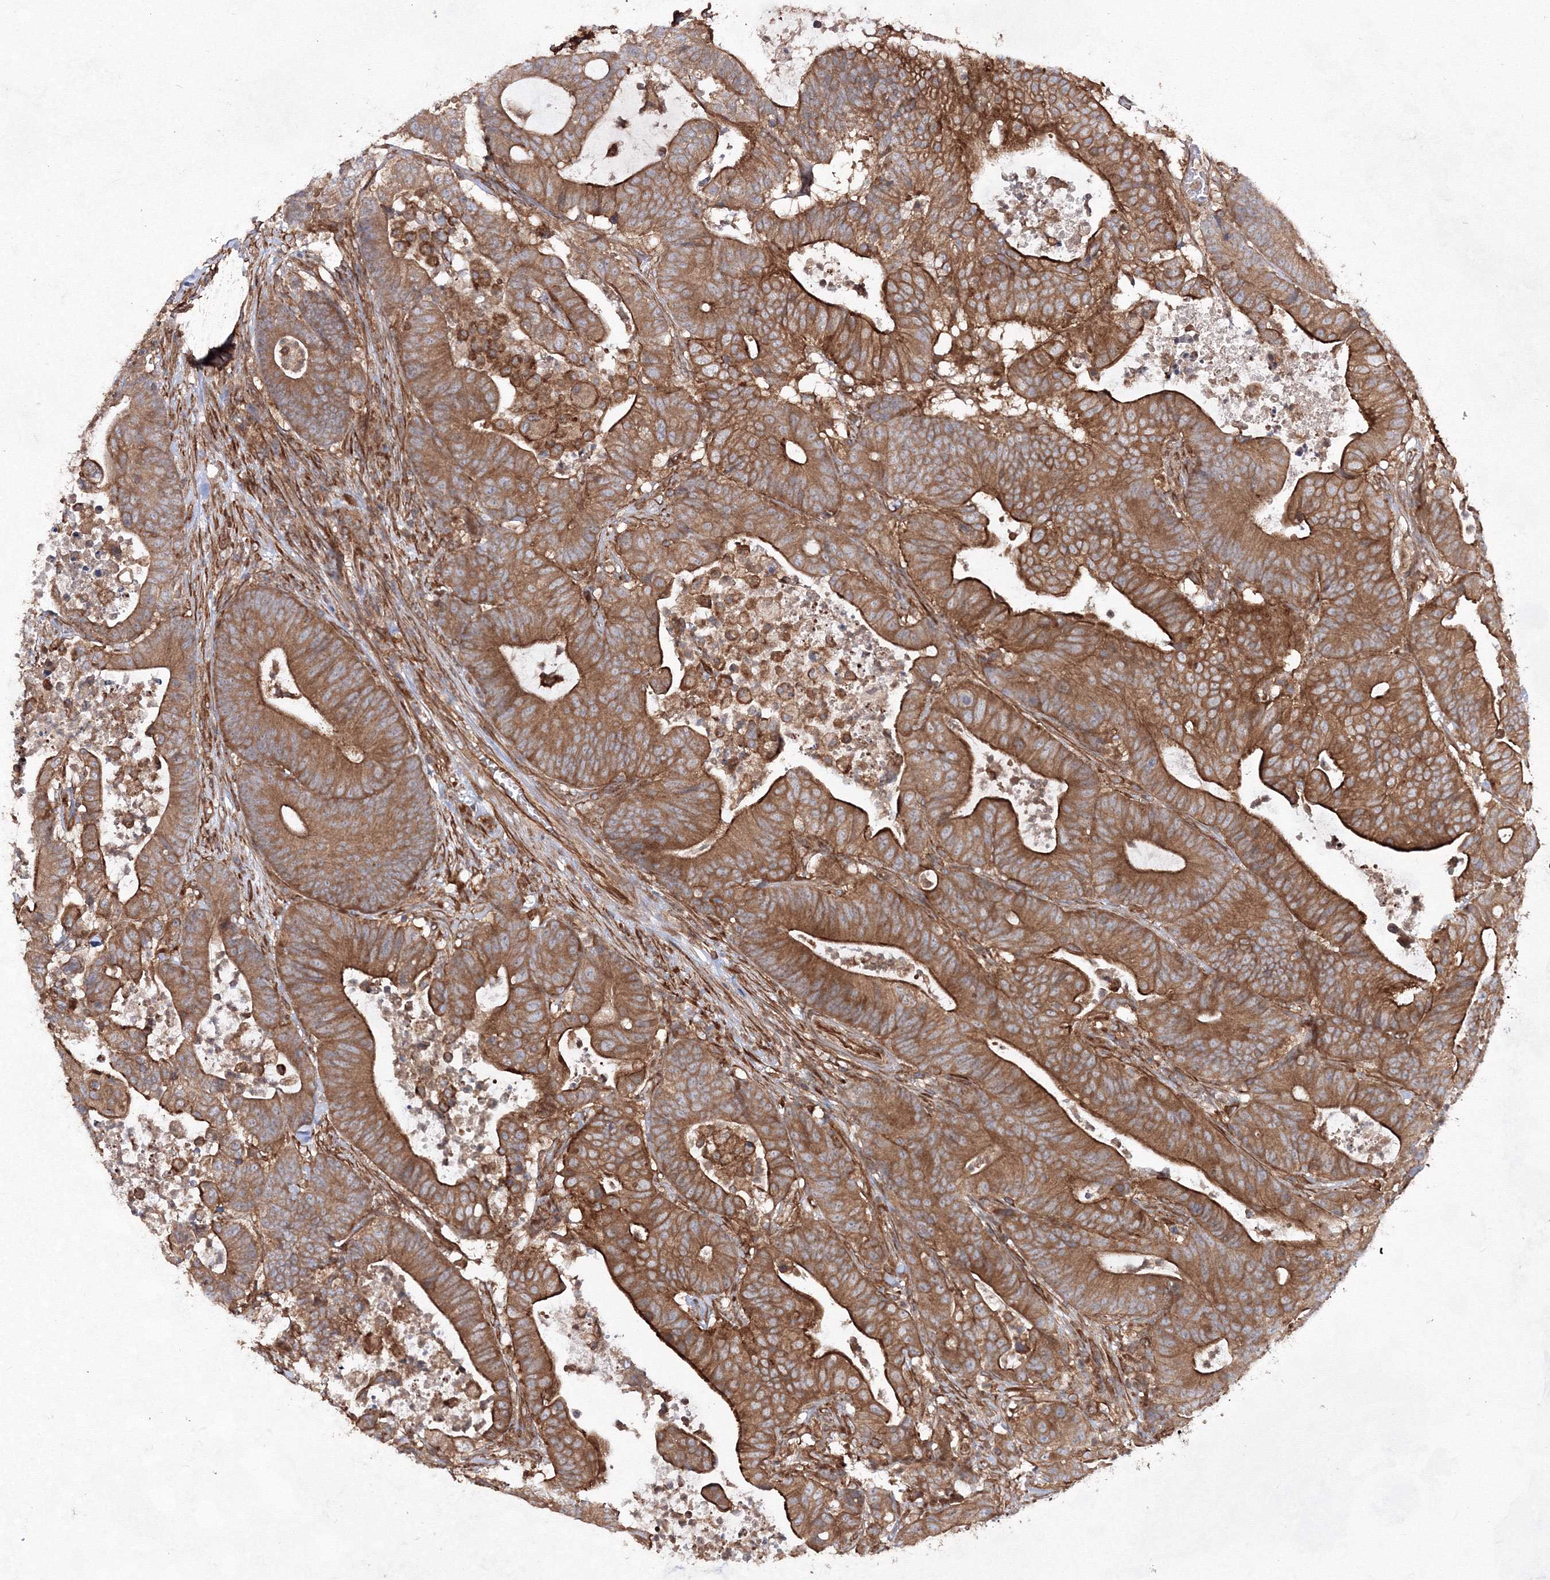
{"staining": {"intensity": "strong", "quantity": ">75%", "location": "cytoplasmic/membranous"}, "tissue": "colorectal cancer", "cell_type": "Tumor cells", "image_type": "cancer", "snomed": [{"axis": "morphology", "description": "Adenocarcinoma, NOS"}, {"axis": "topography", "description": "Colon"}], "caption": "This histopathology image reveals IHC staining of human colorectal cancer (adenocarcinoma), with high strong cytoplasmic/membranous expression in about >75% of tumor cells.", "gene": "EXOC6", "patient": {"sex": "female", "age": 84}}